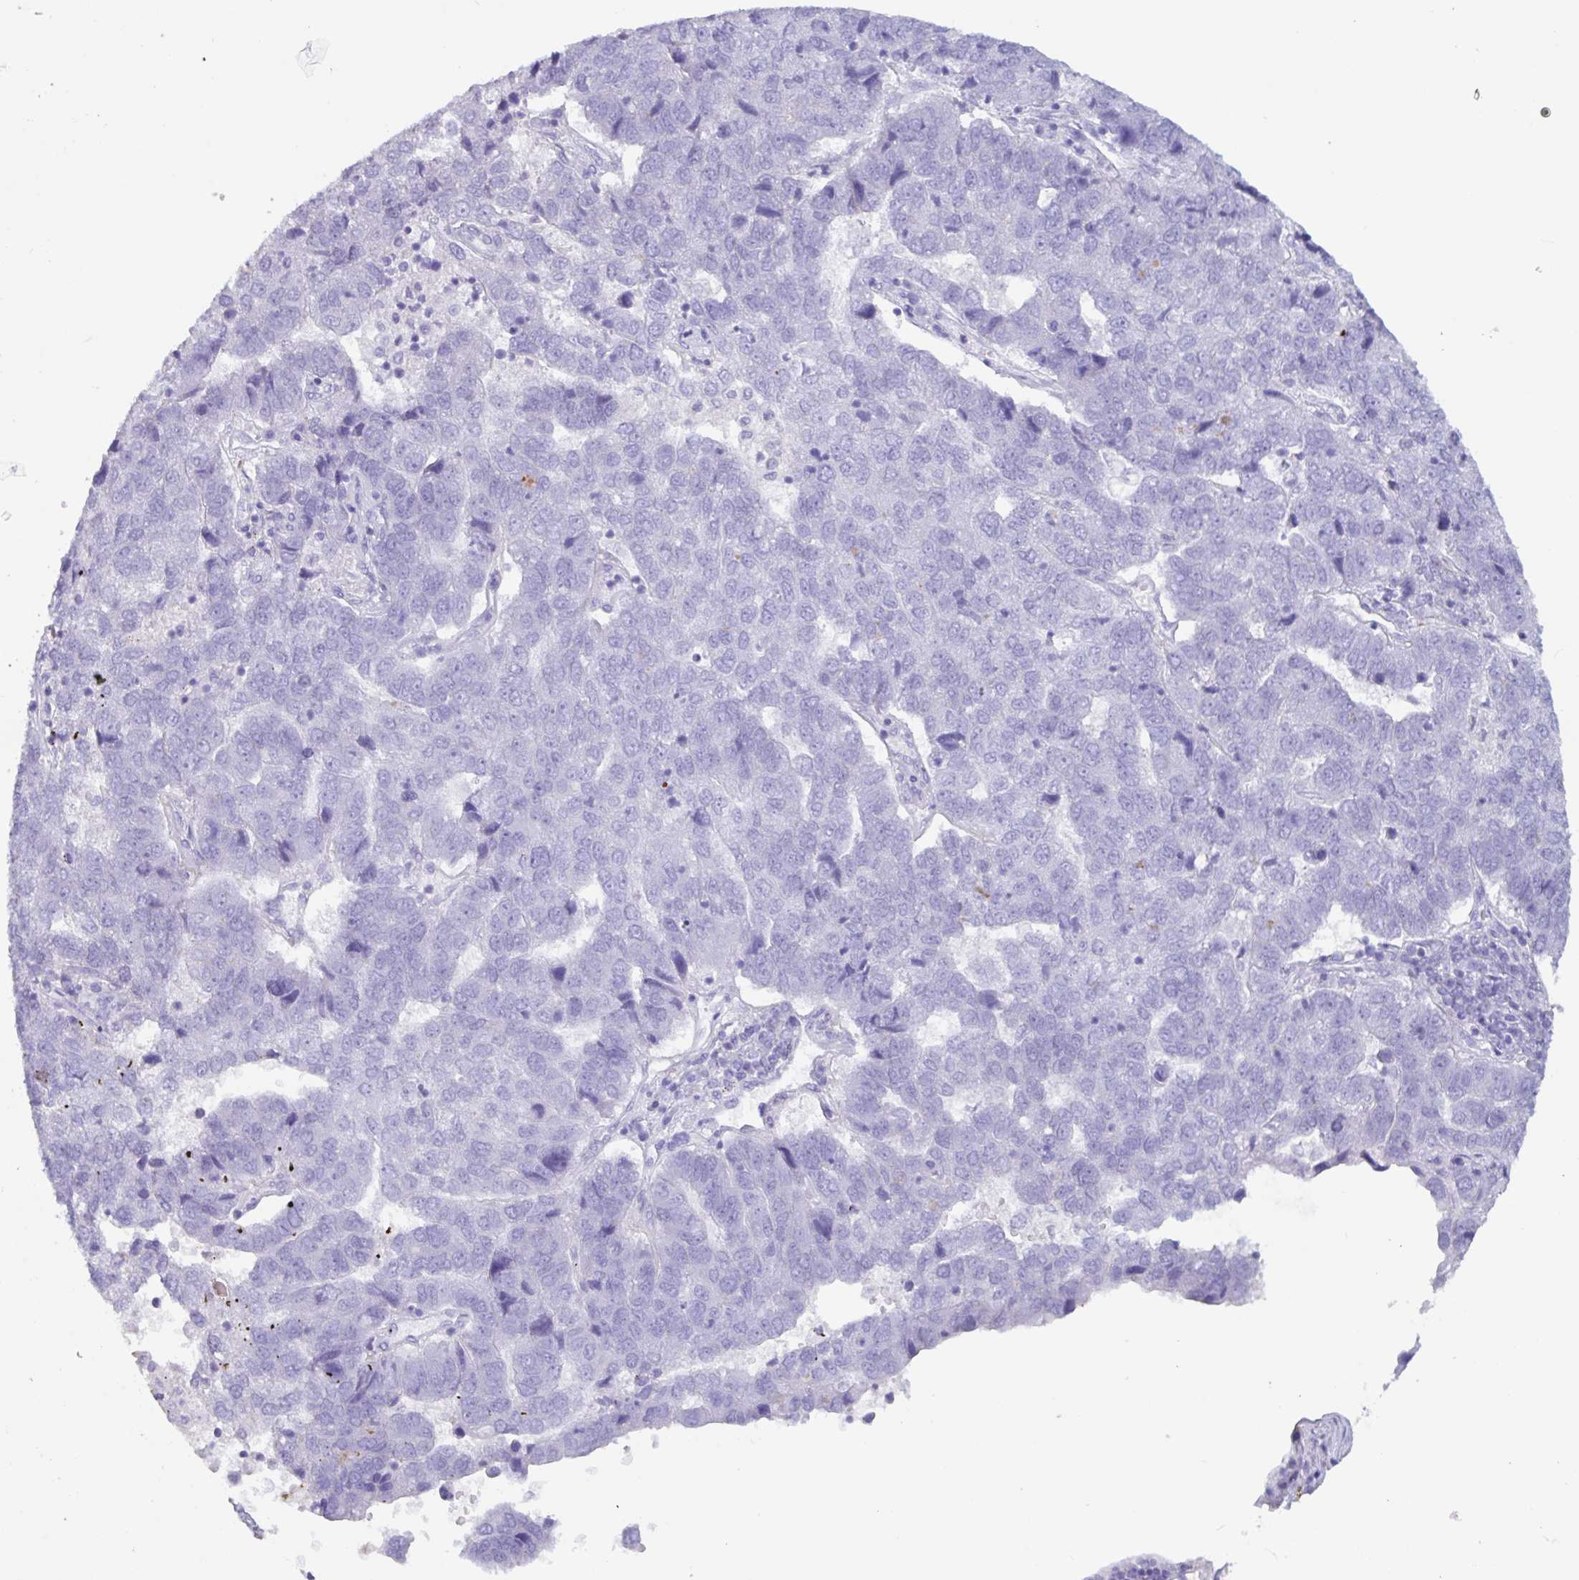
{"staining": {"intensity": "negative", "quantity": "none", "location": "none"}, "tissue": "pancreatic cancer", "cell_type": "Tumor cells", "image_type": "cancer", "snomed": [{"axis": "morphology", "description": "Adenocarcinoma, NOS"}, {"axis": "topography", "description": "Pancreas"}], "caption": "DAB (3,3'-diaminobenzidine) immunohistochemical staining of pancreatic cancer (adenocarcinoma) displays no significant expression in tumor cells. (Stains: DAB IHC with hematoxylin counter stain, Microscopy: brightfield microscopy at high magnification).", "gene": "TNNC1", "patient": {"sex": "female", "age": 61}}